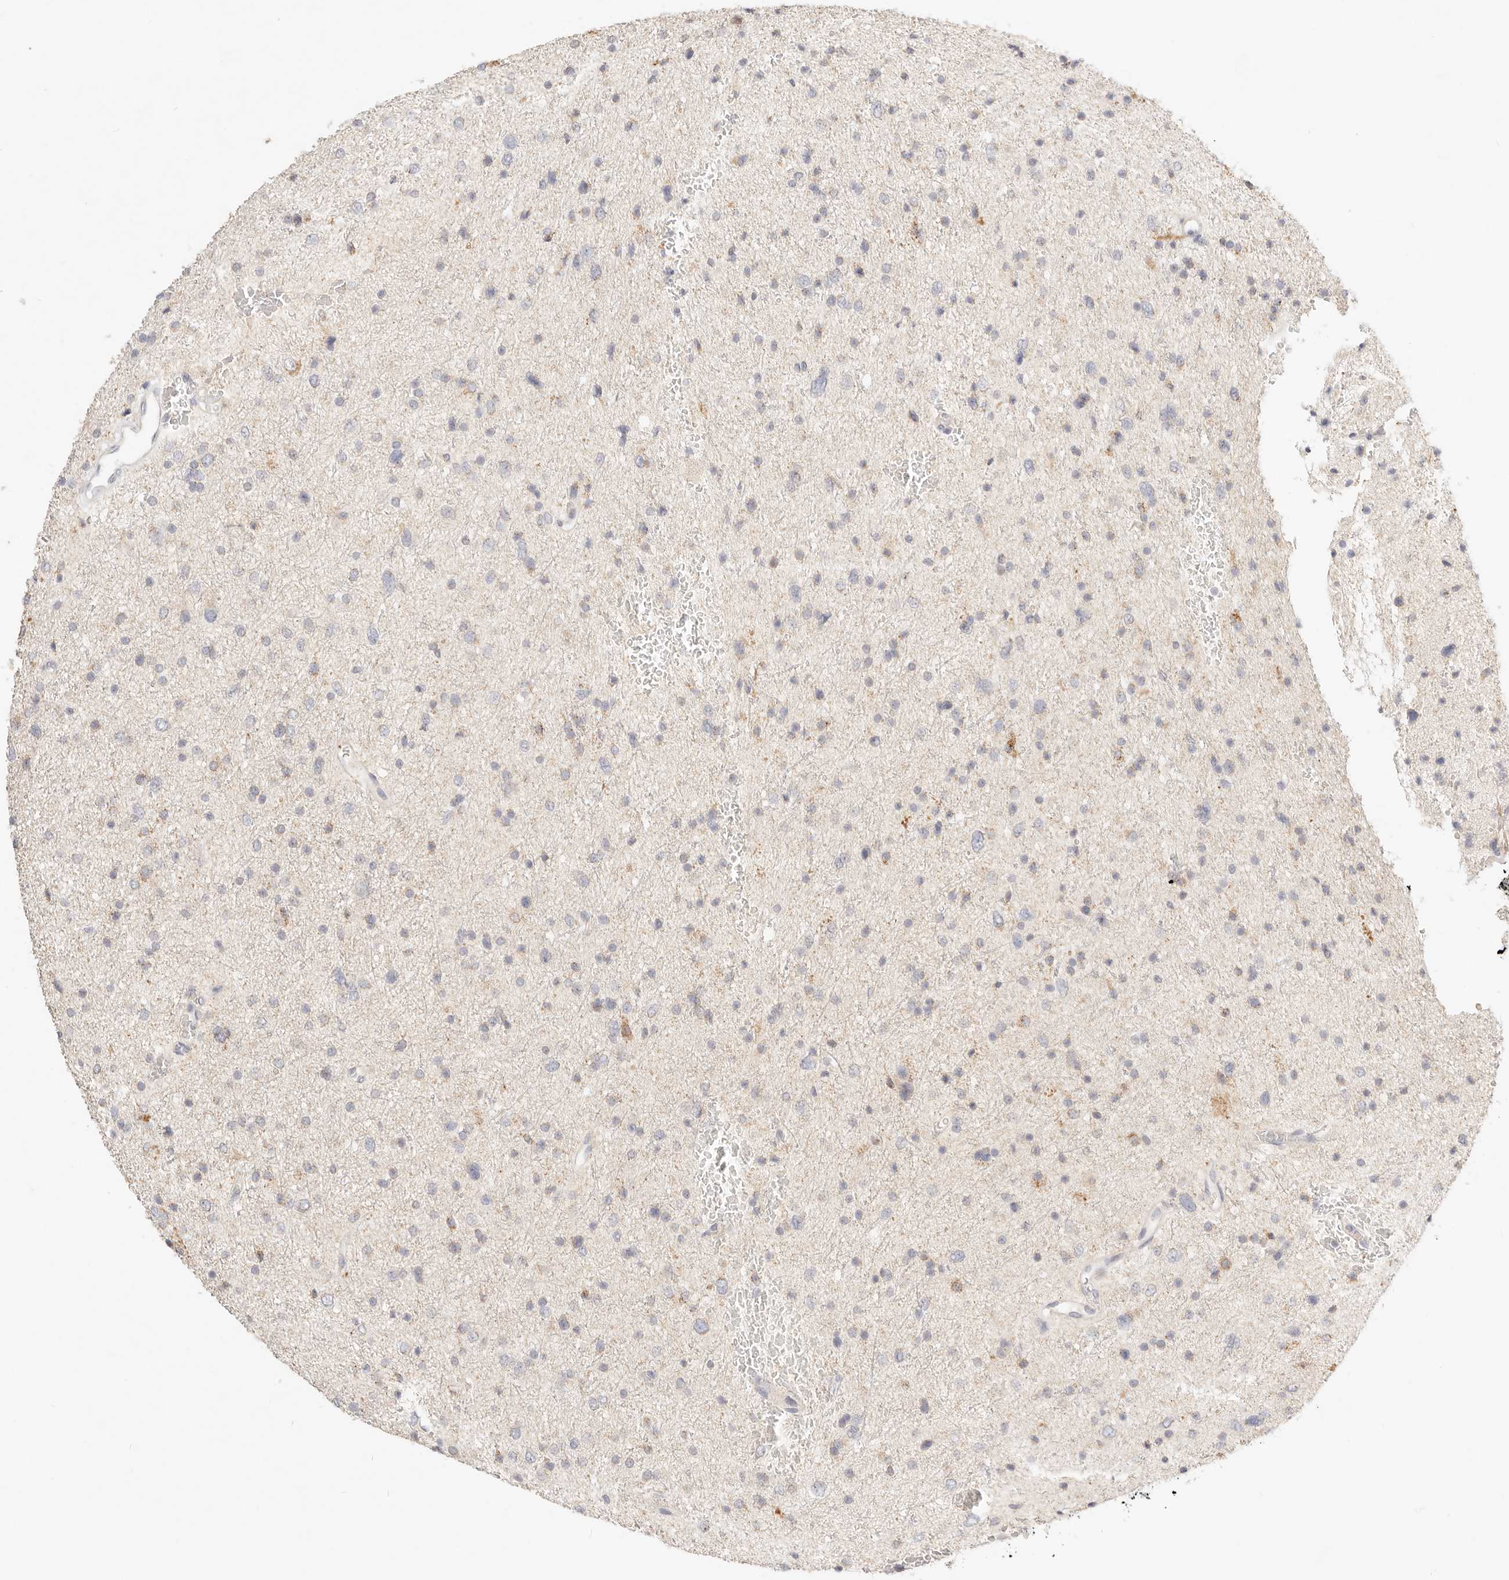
{"staining": {"intensity": "negative", "quantity": "none", "location": "none"}, "tissue": "glioma", "cell_type": "Tumor cells", "image_type": "cancer", "snomed": [{"axis": "morphology", "description": "Glioma, malignant, Low grade"}, {"axis": "topography", "description": "Brain"}], "caption": "Tumor cells are negative for protein expression in human glioma.", "gene": "ACOX1", "patient": {"sex": "female", "age": 37}}